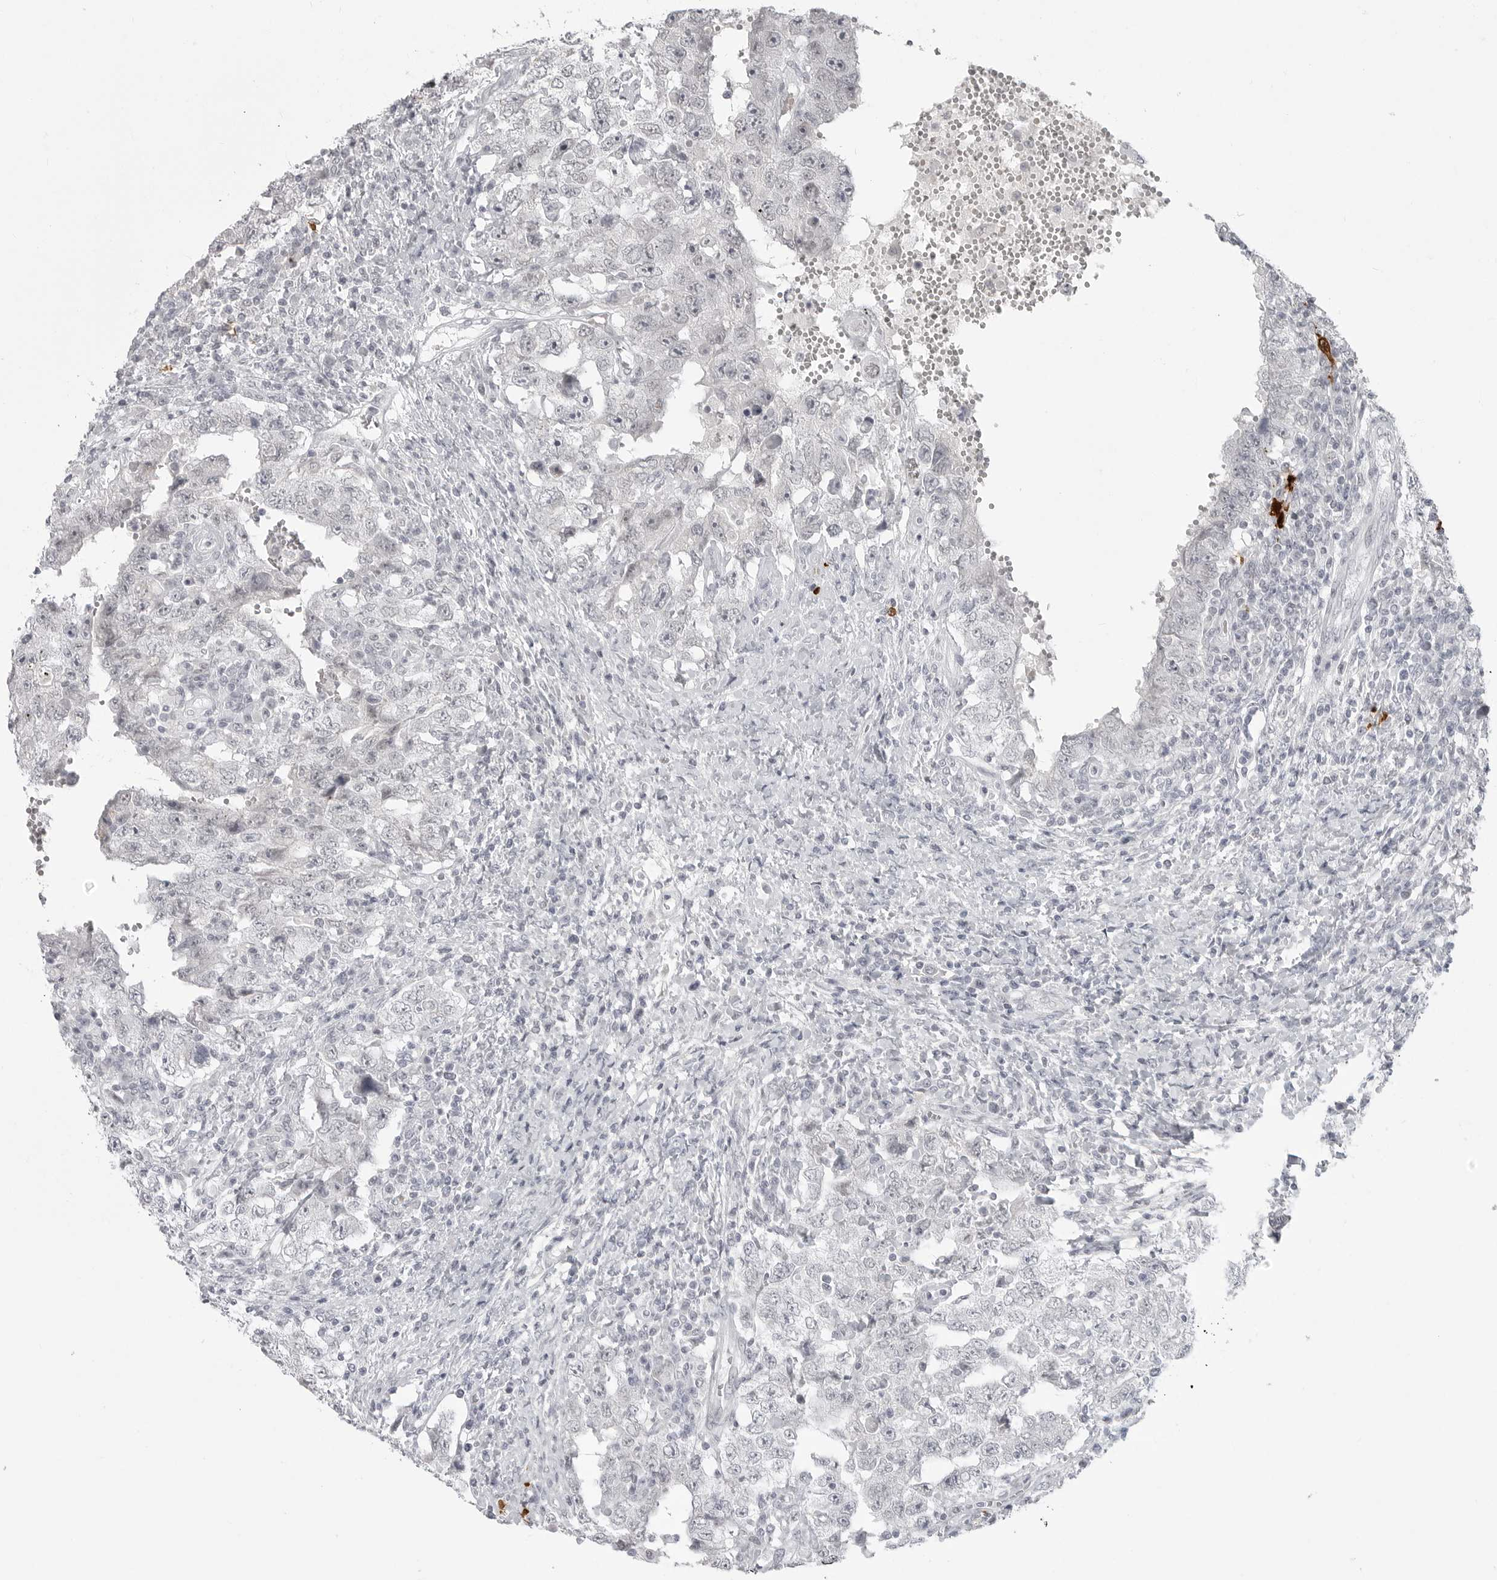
{"staining": {"intensity": "negative", "quantity": "none", "location": "none"}, "tissue": "testis cancer", "cell_type": "Tumor cells", "image_type": "cancer", "snomed": [{"axis": "morphology", "description": "Carcinoma, Embryonal, NOS"}, {"axis": "topography", "description": "Testis"}], "caption": "High magnification brightfield microscopy of embryonal carcinoma (testis) stained with DAB (3,3'-diaminobenzidine) (brown) and counterstained with hematoxylin (blue): tumor cells show no significant staining. (DAB IHC visualized using brightfield microscopy, high magnification).", "gene": "TCTN3", "patient": {"sex": "male", "age": 26}}